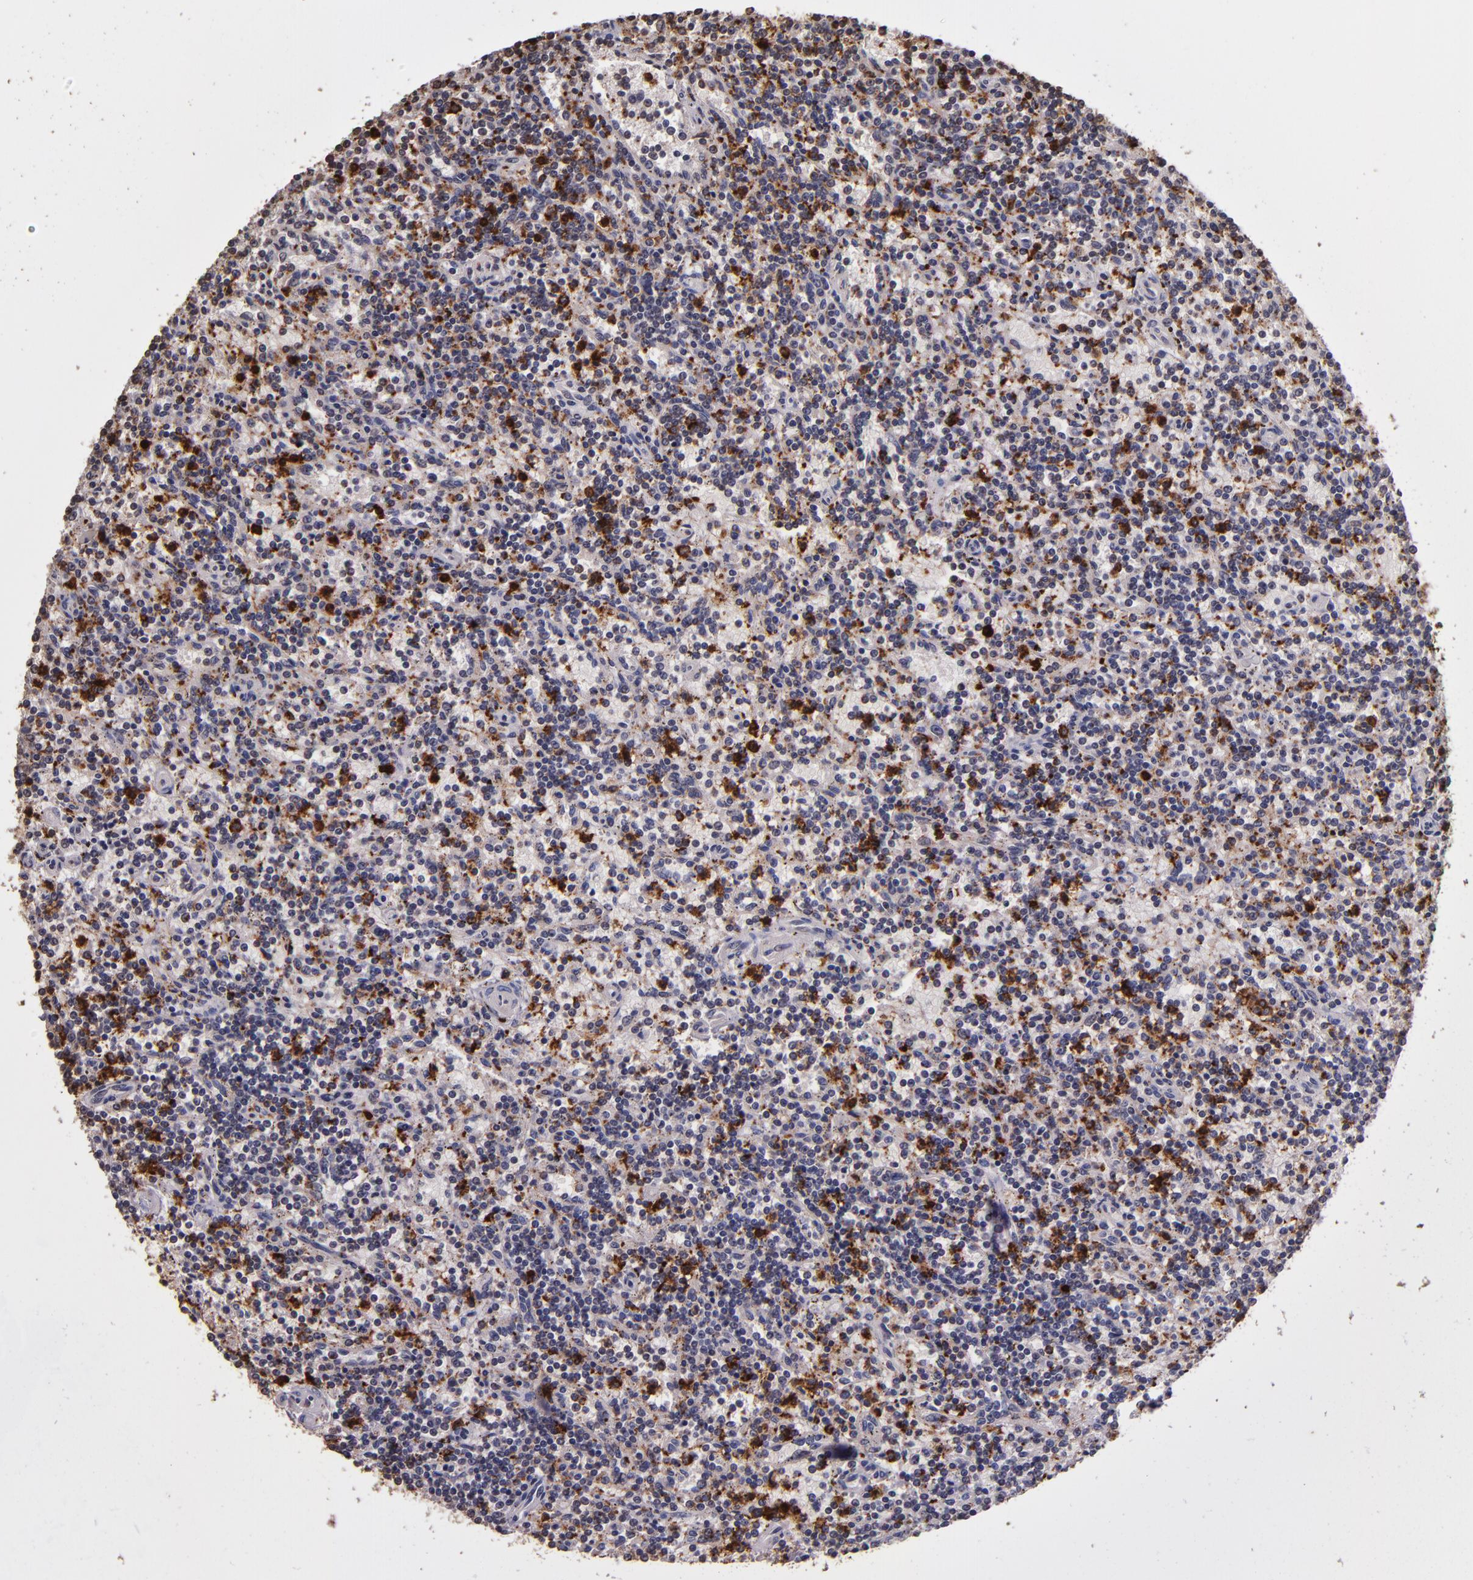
{"staining": {"intensity": "negative", "quantity": "none", "location": "none"}, "tissue": "lymphoma", "cell_type": "Tumor cells", "image_type": "cancer", "snomed": [{"axis": "morphology", "description": "Malignant lymphoma, non-Hodgkin's type, Low grade"}, {"axis": "topography", "description": "Spleen"}], "caption": "Immunohistochemical staining of lymphoma reveals no significant expression in tumor cells.", "gene": "SLC2A3", "patient": {"sex": "male", "age": 73}}